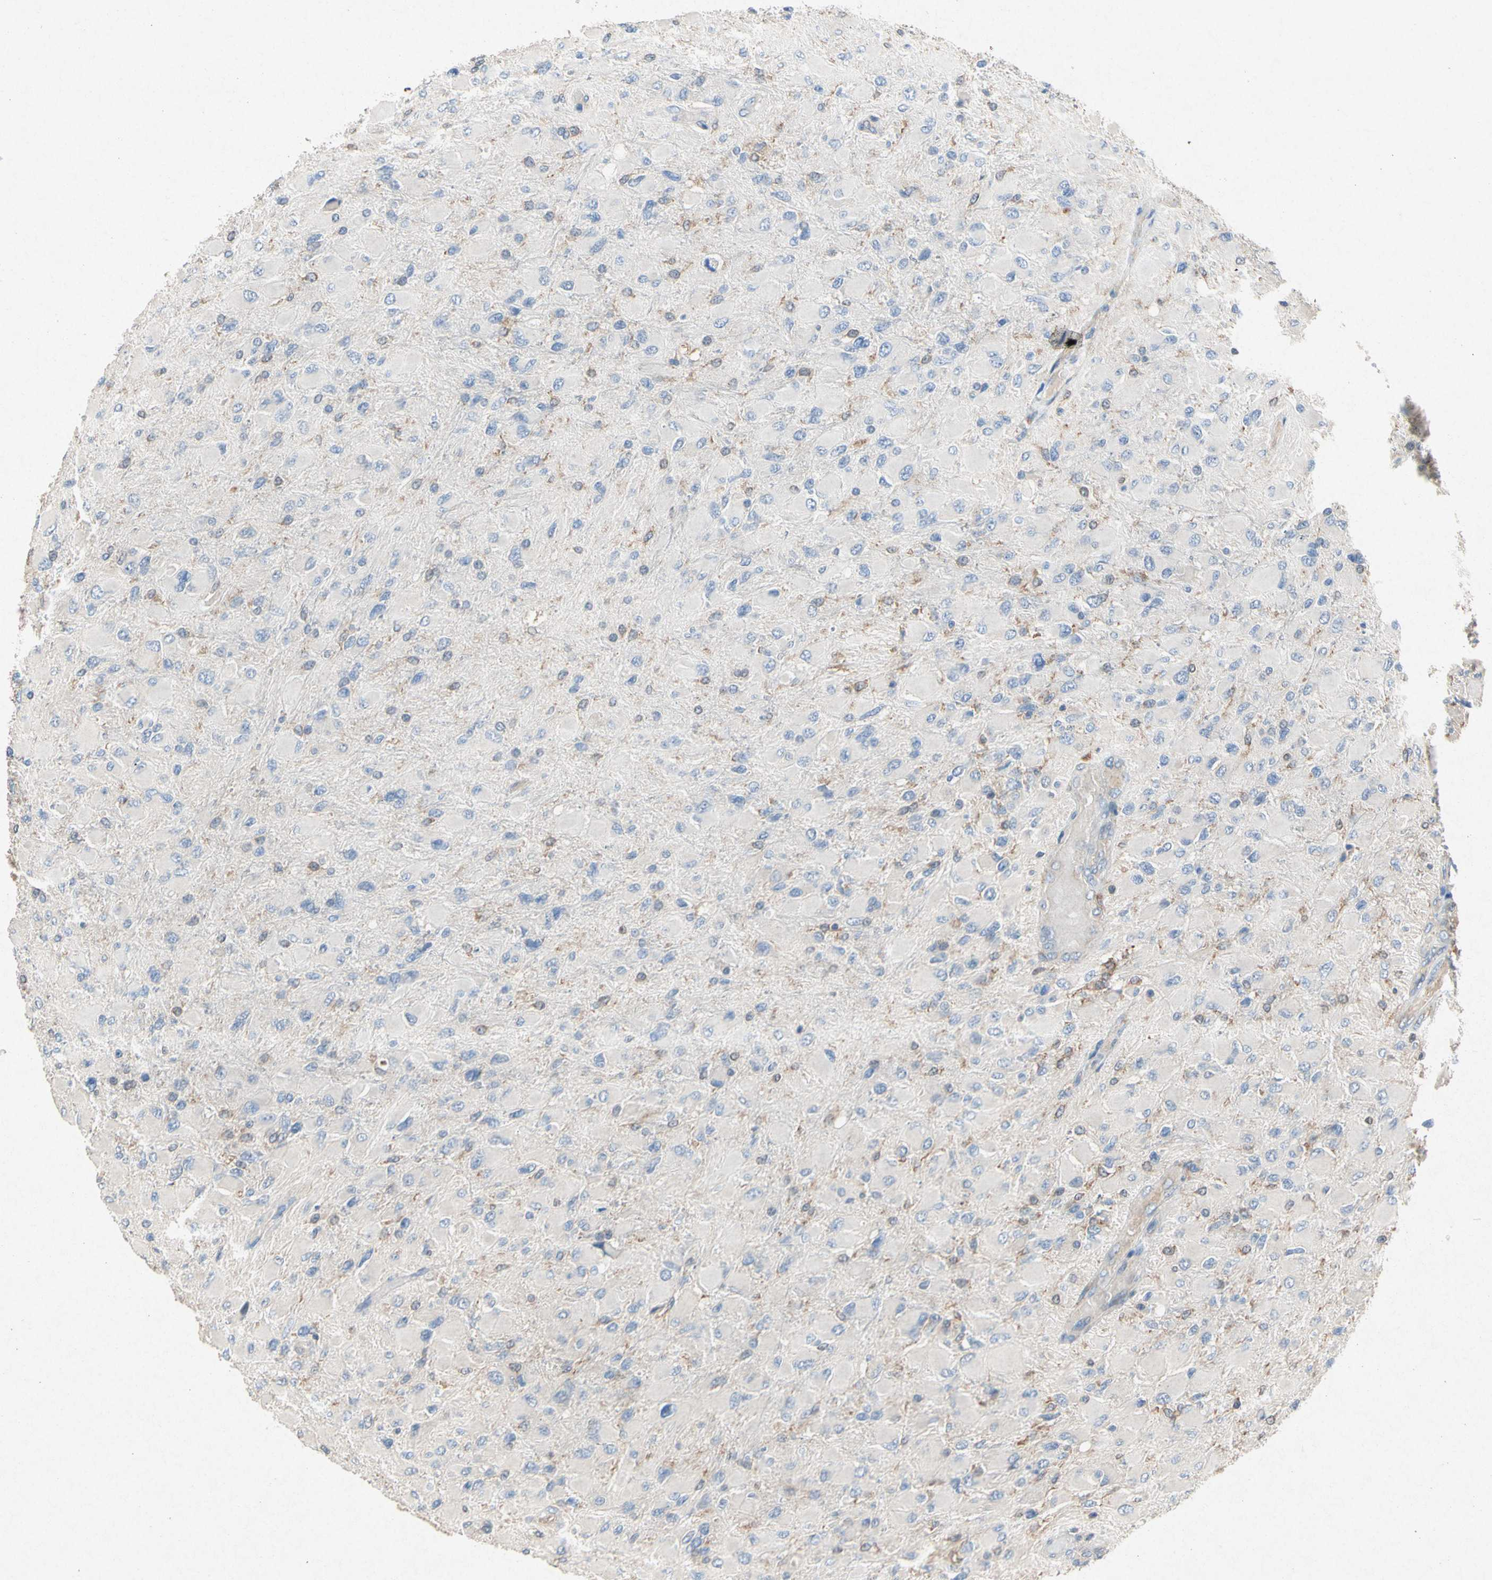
{"staining": {"intensity": "negative", "quantity": "none", "location": "none"}, "tissue": "glioma", "cell_type": "Tumor cells", "image_type": "cancer", "snomed": [{"axis": "morphology", "description": "Glioma, malignant, High grade"}, {"axis": "topography", "description": "Cerebral cortex"}], "caption": "This is a image of immunohistochemistry staining of malignant glioma (high-grade), which shows no positivity in tumor cells.", "gene": "RPS6KA1", "patient": {"sex": "female", "age": 36}}